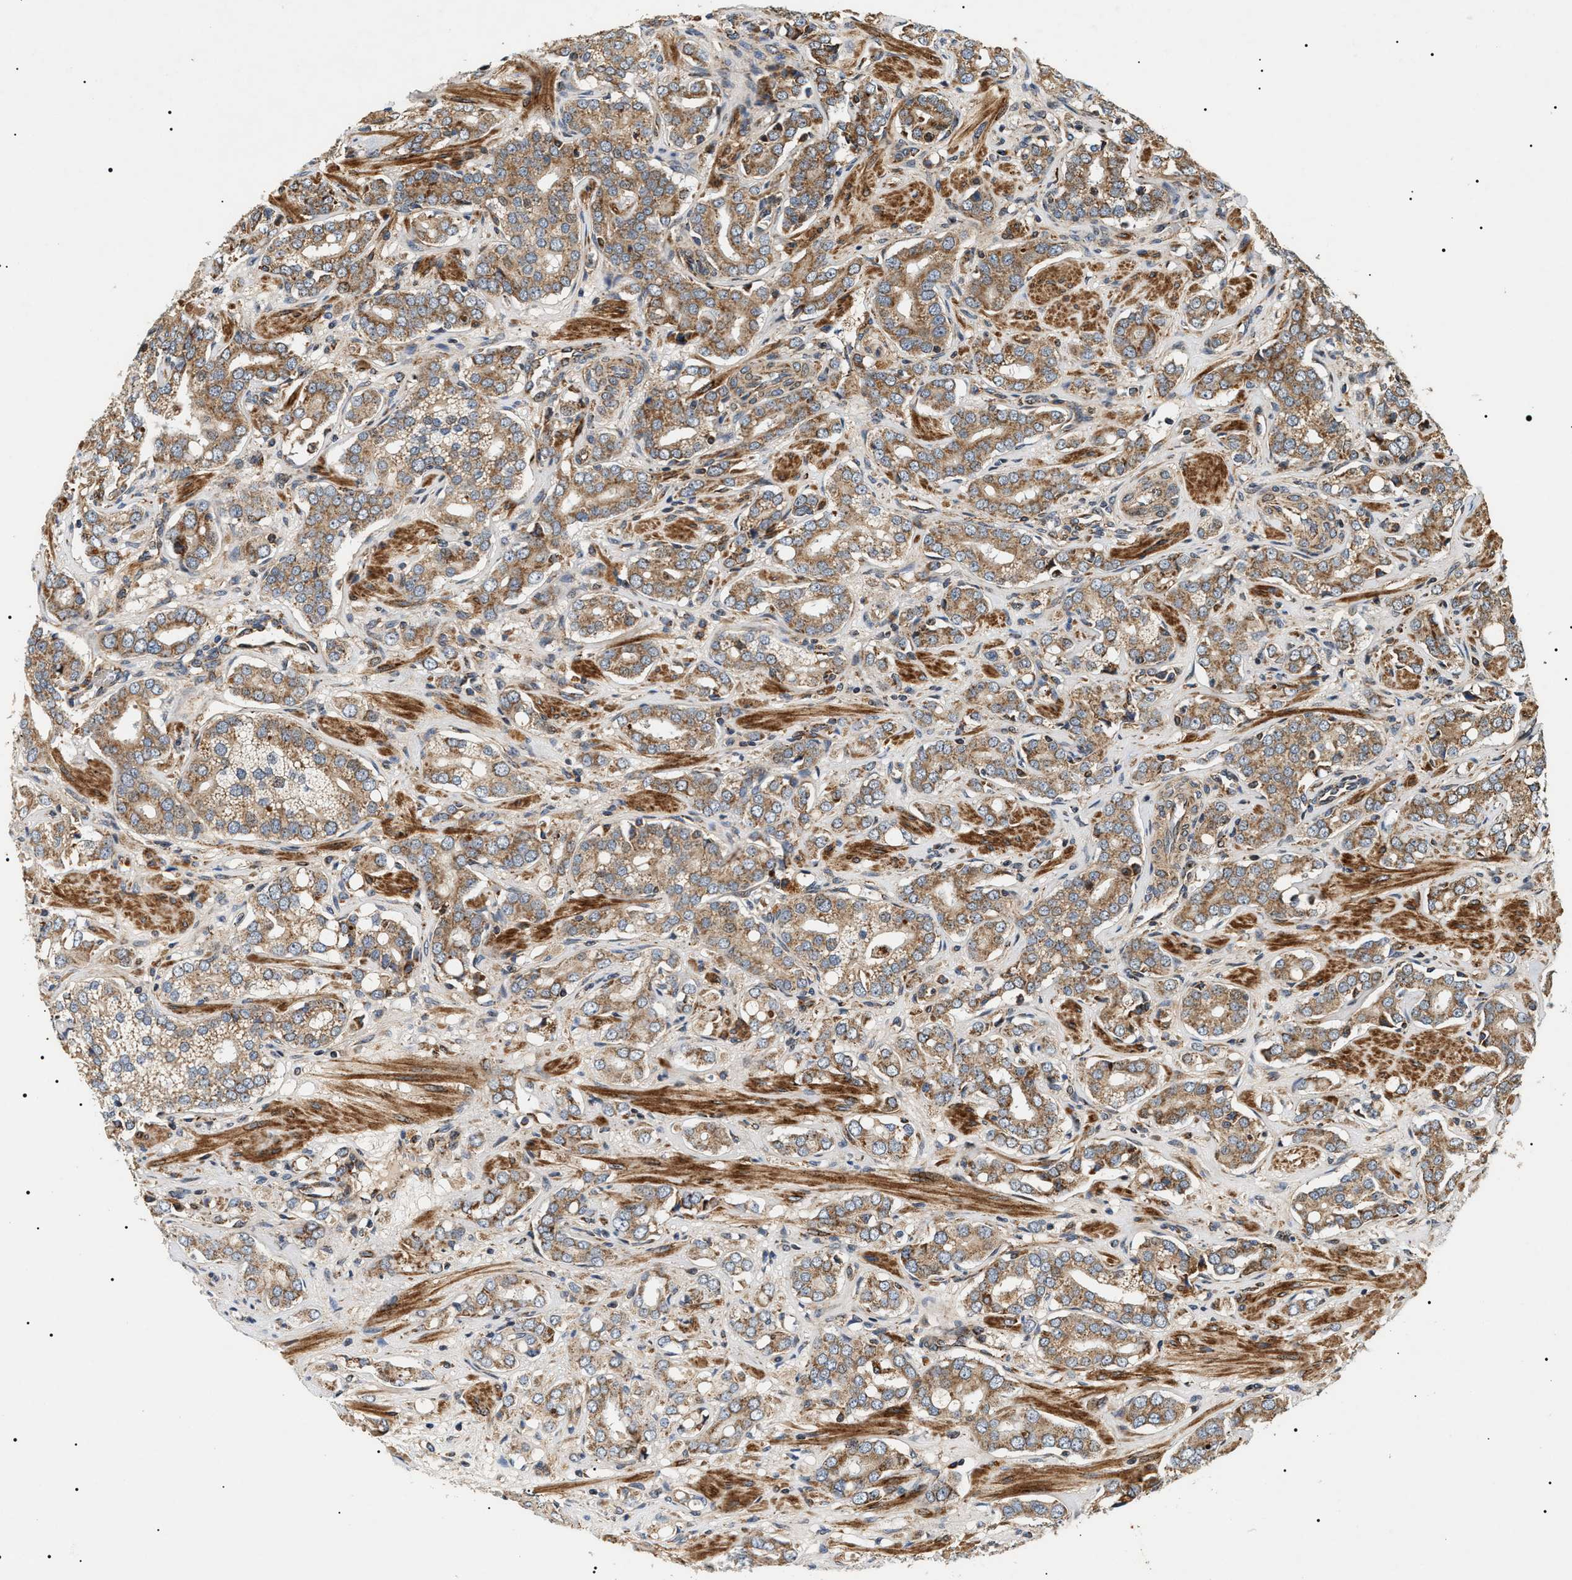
{"staining": {"intensity": "moderate", "quantity": ">75%", "location": "cytoplasmic/membranous"}, "tissue": "prostate cancer", "cell_type": "Tumor cells", "image_type": "cancer", "snomed": [{"axis": "morphology", "description": "Adenocarcinoma, High grade"}, {"axis": "topography", "description": "Prostate"}], "caption": "An immunohistochemistry (IHC) photomicrograph of tumor tissue is shown. Protein staining in brown highlights moderate cytoplasmic/membranous positivity in prostate cancer (high-grade adenocarcinoma) within tumor cells.", "gene": "ZBTB26", "patient": {"sex": "male", "age": 52}}